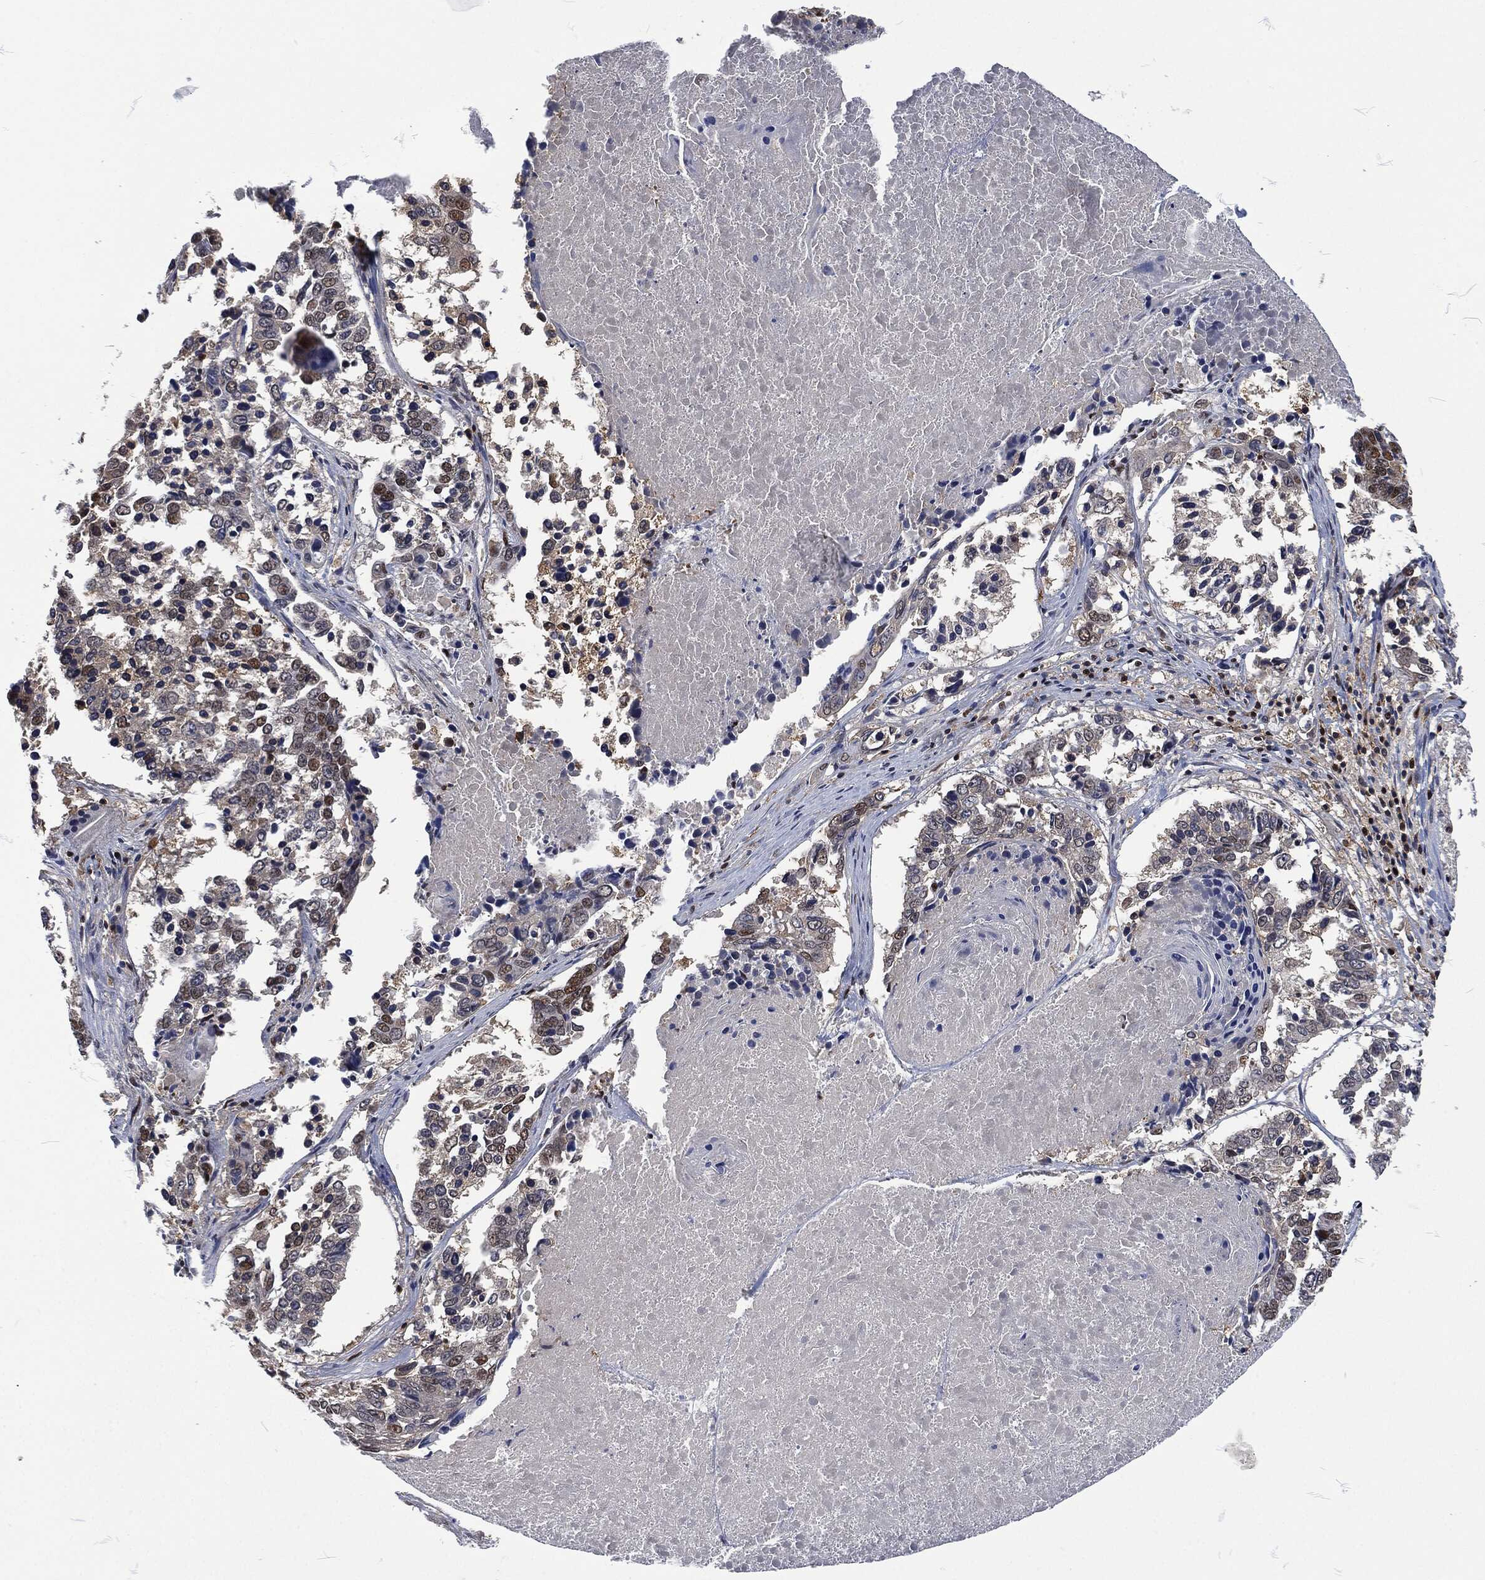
{"staining": {"intensity": "strong", "quantity": "<25%", "location": "nuclear"}, "tissue": "lung cancer", "cell_type": "Tumor cells", "image_type": "cancer", "snomed": [{"axis": "morphology", "description": "Squamous cell carcinoma, NOS"}, {"axis": "topography", "description": "Lung"}], "caption": "Protein staining of squamous cell carcinoma (lung) tissue demonstrates strong nuclear staining in about <25% of tumor cells. (IHC, brightfield microscopy, high magnification).", "gene": "DCPS", "patient": {"sex": "male", "age": 82}}